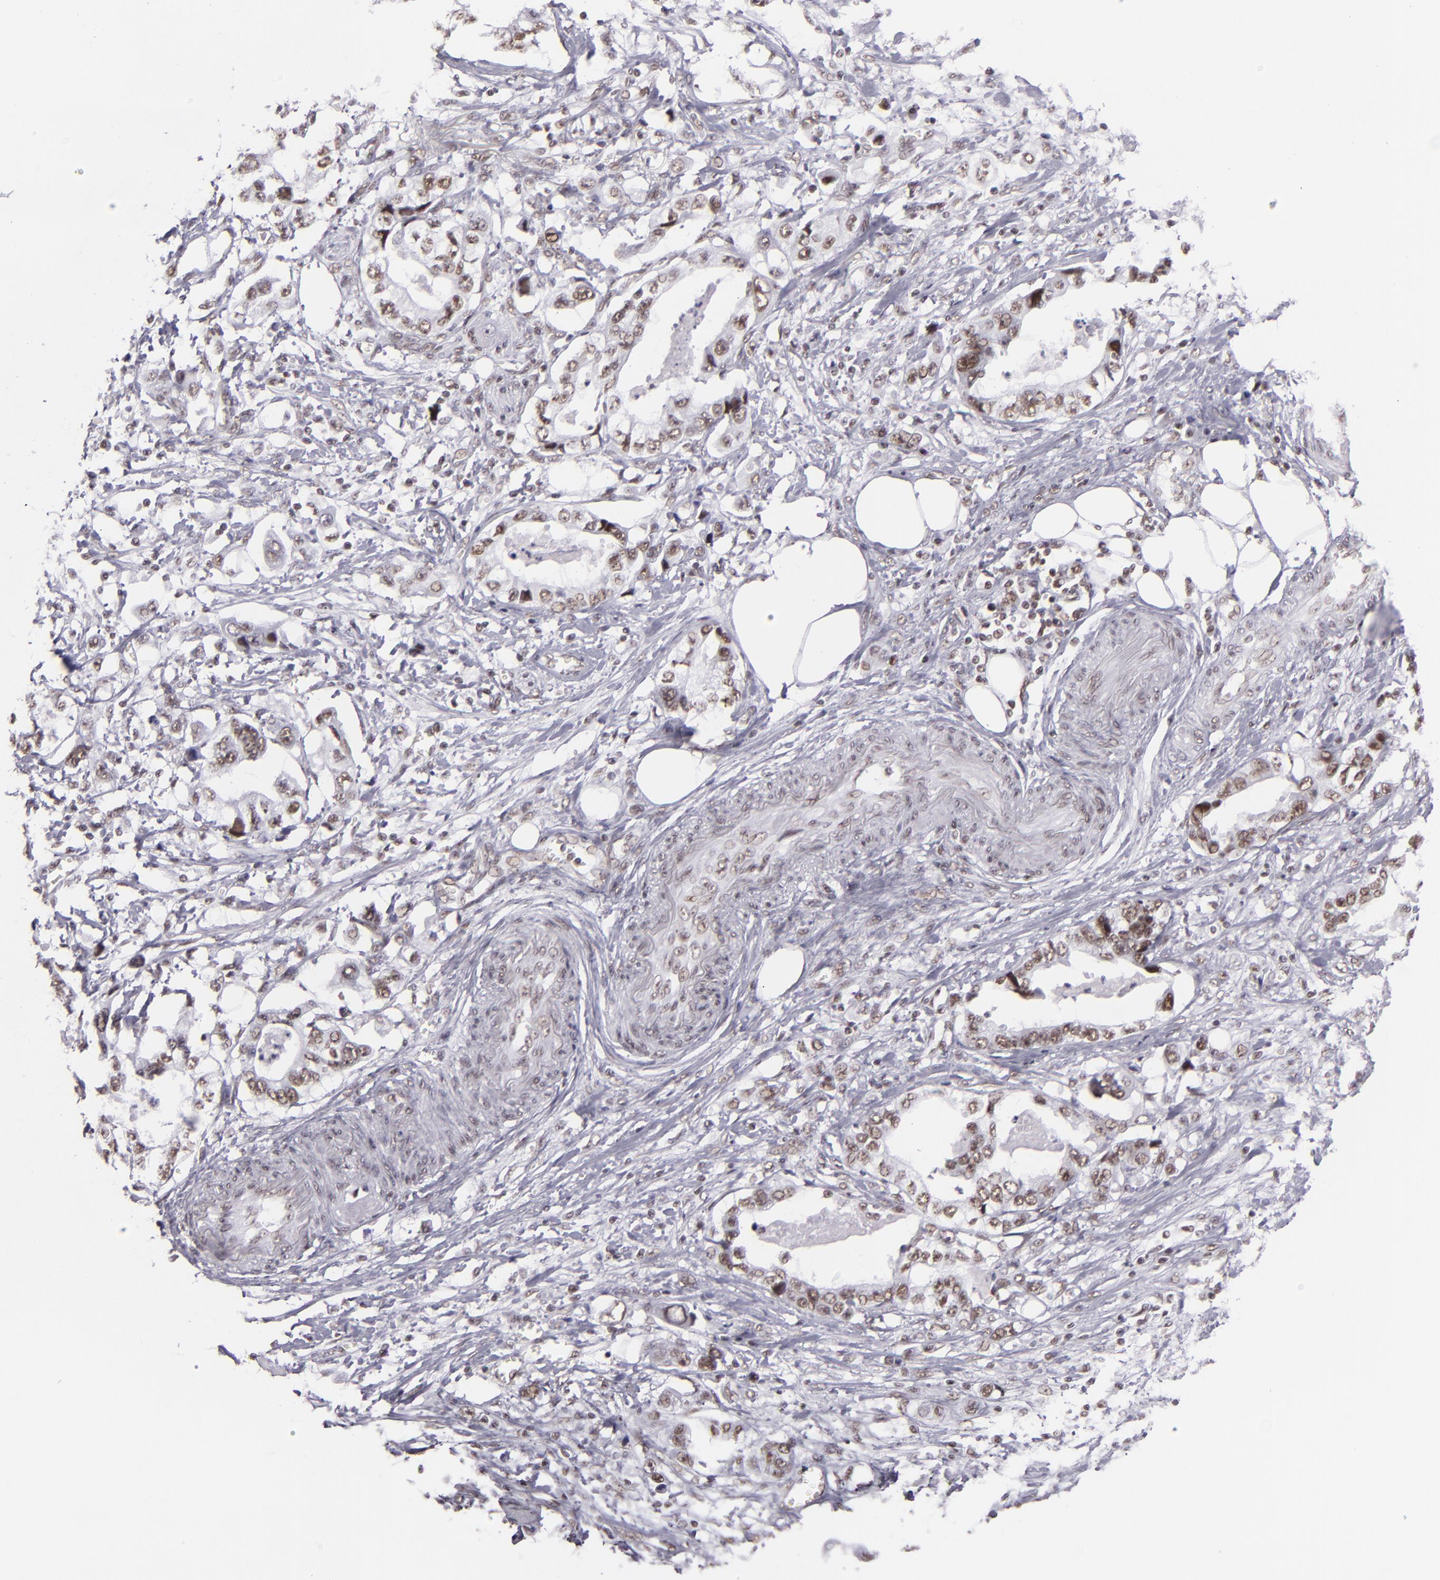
{"staining": {"intensity": "weak", "quantity": ">75%", "location": "nuclear"}, "tissue": "stomach cancer", "cell_type": "Tumor cells", "image_type": "cancer", "snomed": [{"axis": "morphology", "description": "Adenocarcinoma, NOS"}, {"axis": "topography", "description": "Pancreas"}, {"axis": "topography", "description": "Stomach, upper"}], "caption": "DAB immunohistochemical staining of human stomach adenocarcinoma reveals weak nuclear protein expression in approximately >75% of tumor cells.", "gene": "BRD8", "patient": {"sex": "male", "age": 77}}